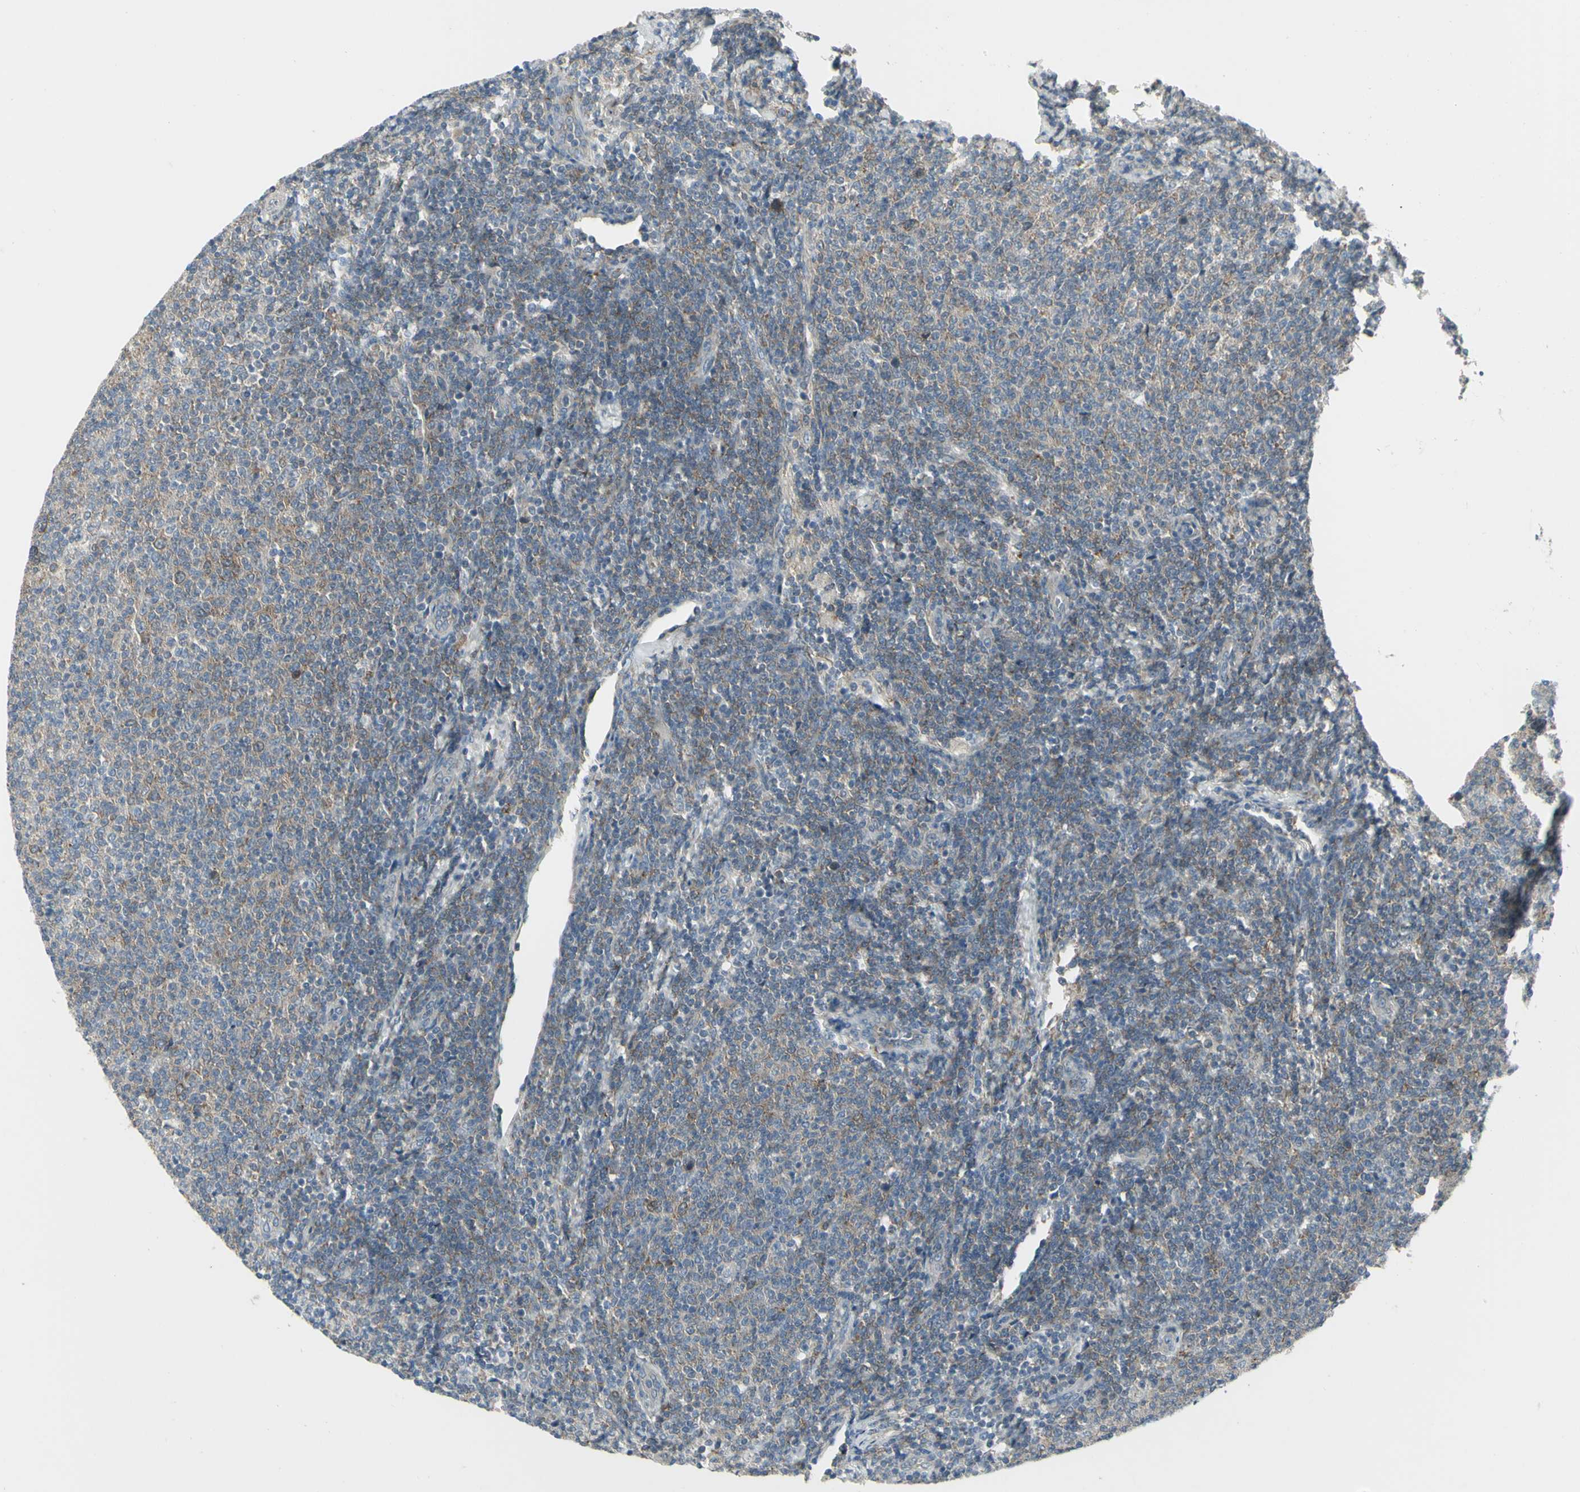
{"staining": {"intensity": "weak", "quantity": ">75%", "location": "cytoplasmic/membranous"}, "tissue": "lymphoma", "cell_type": "Tumor cells", "image_type": "cancer", "snomed": [{"axis": "morphology", "description": "Malignant lymphoma, non-Hodgkin's type, Low grade"}, {"axis": "topography", "description": "Lymph node"}], "caption": "DAB immunohistochemical staining of human malignant lymphoma, non-Hodgkin's type (low-grade) exhibits weak cytoplasmic/membranous protein expression in approximately >75% of tumor cells.", "gene": "CCNB2", "patient": {"sex": "male", "age": 66}}